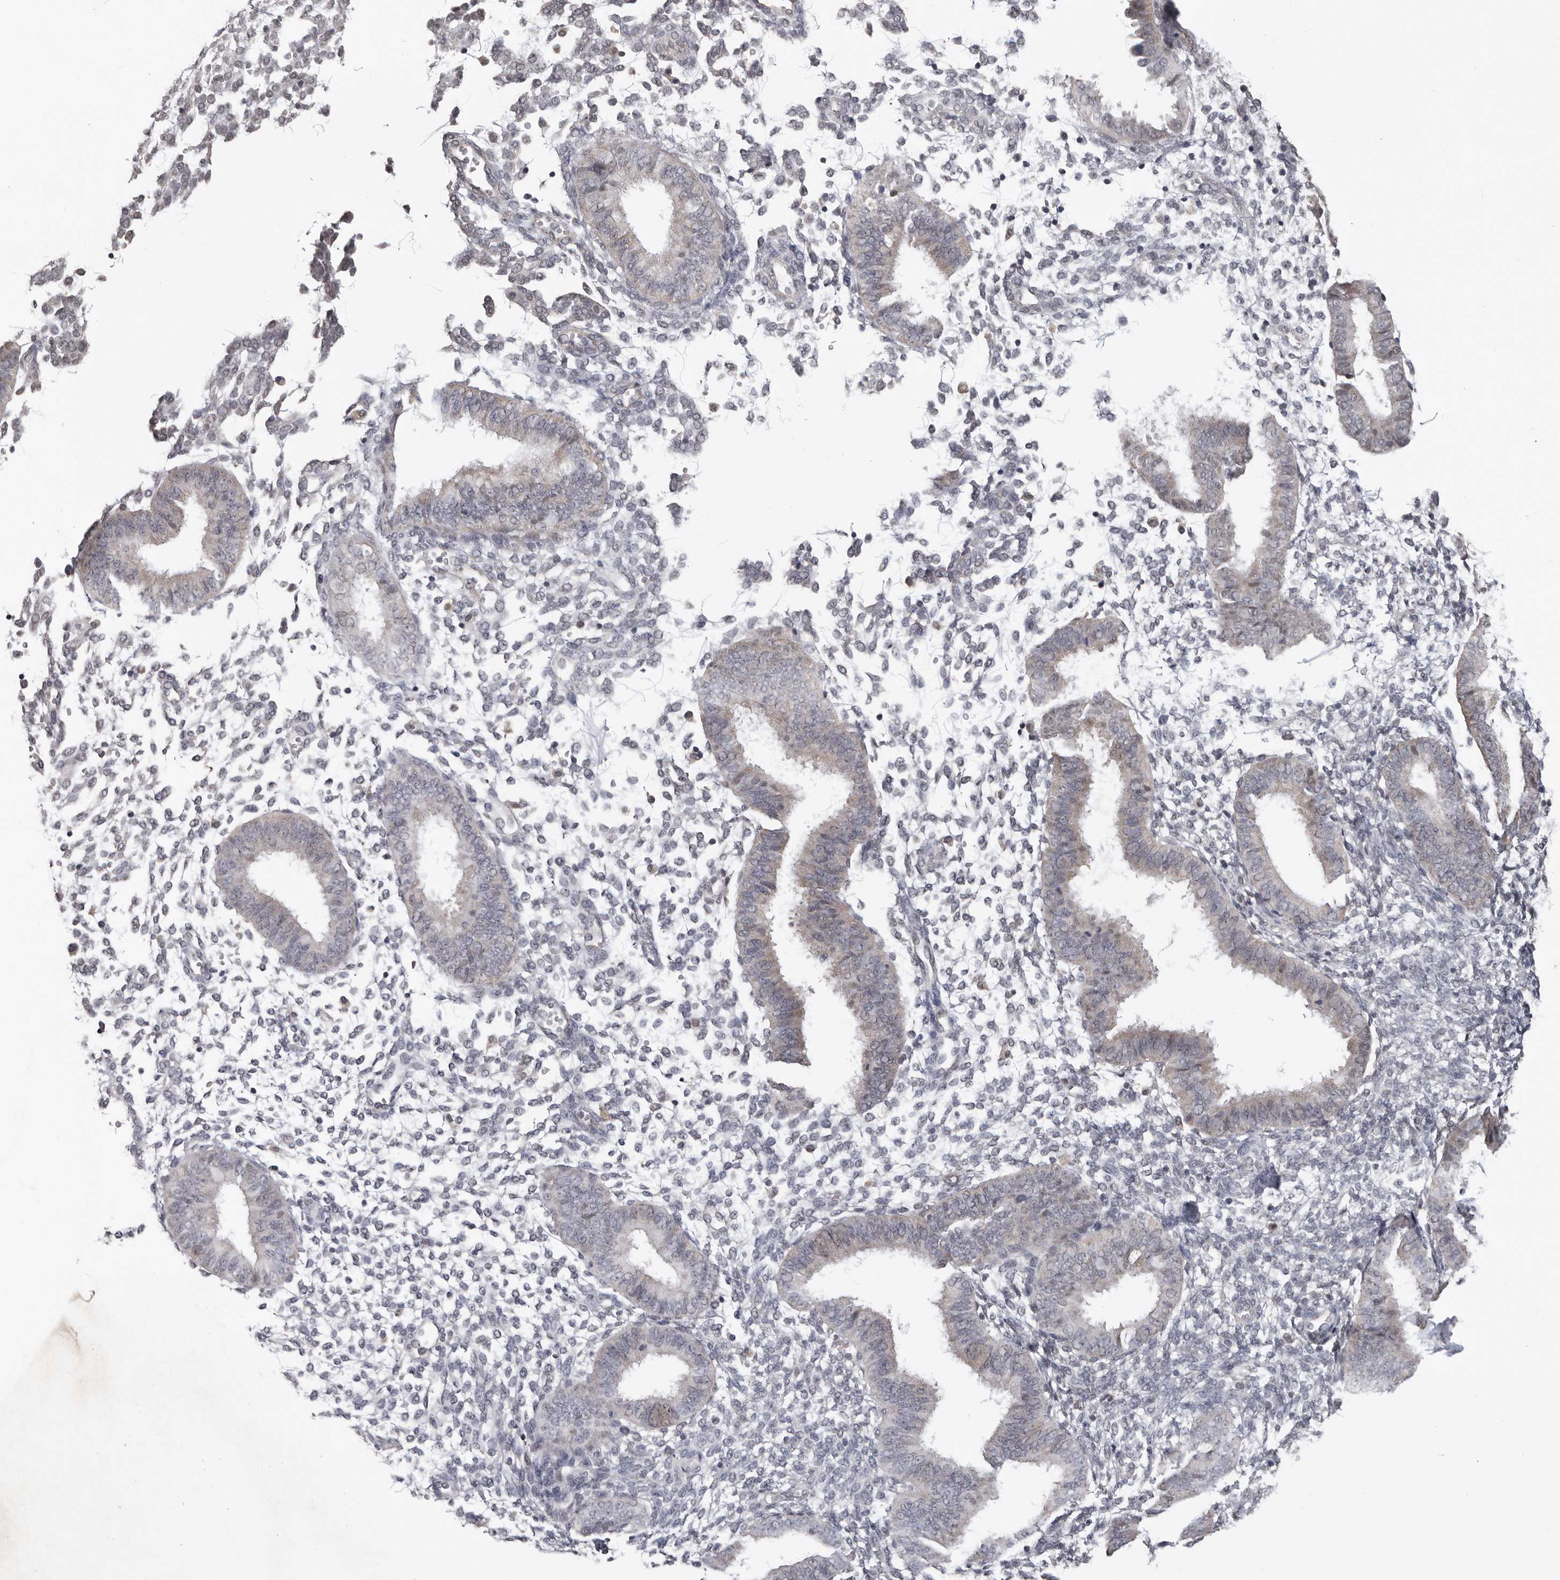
{"staining": {"intensity": "weak", "quantity": "<25%", "location": "nuclear"}, "tissue": "endometrium", "cell_type": "Cells in endometrial stroma", "image_type": "normal", "snomed": [{"axis": "morphology", "description": "Normal tissue, NOS"}, {"axis": "topography", "description": "Uterus"}, {"axis": "topography", "description": "Endometrium"}], "caption": "Human endometrium stained for a protein using immunohistochemistry shows no positivity in cells in endometrial stroma.", "gene": "MOGAT2", "patient": {"sex": "female", "age": 48}}